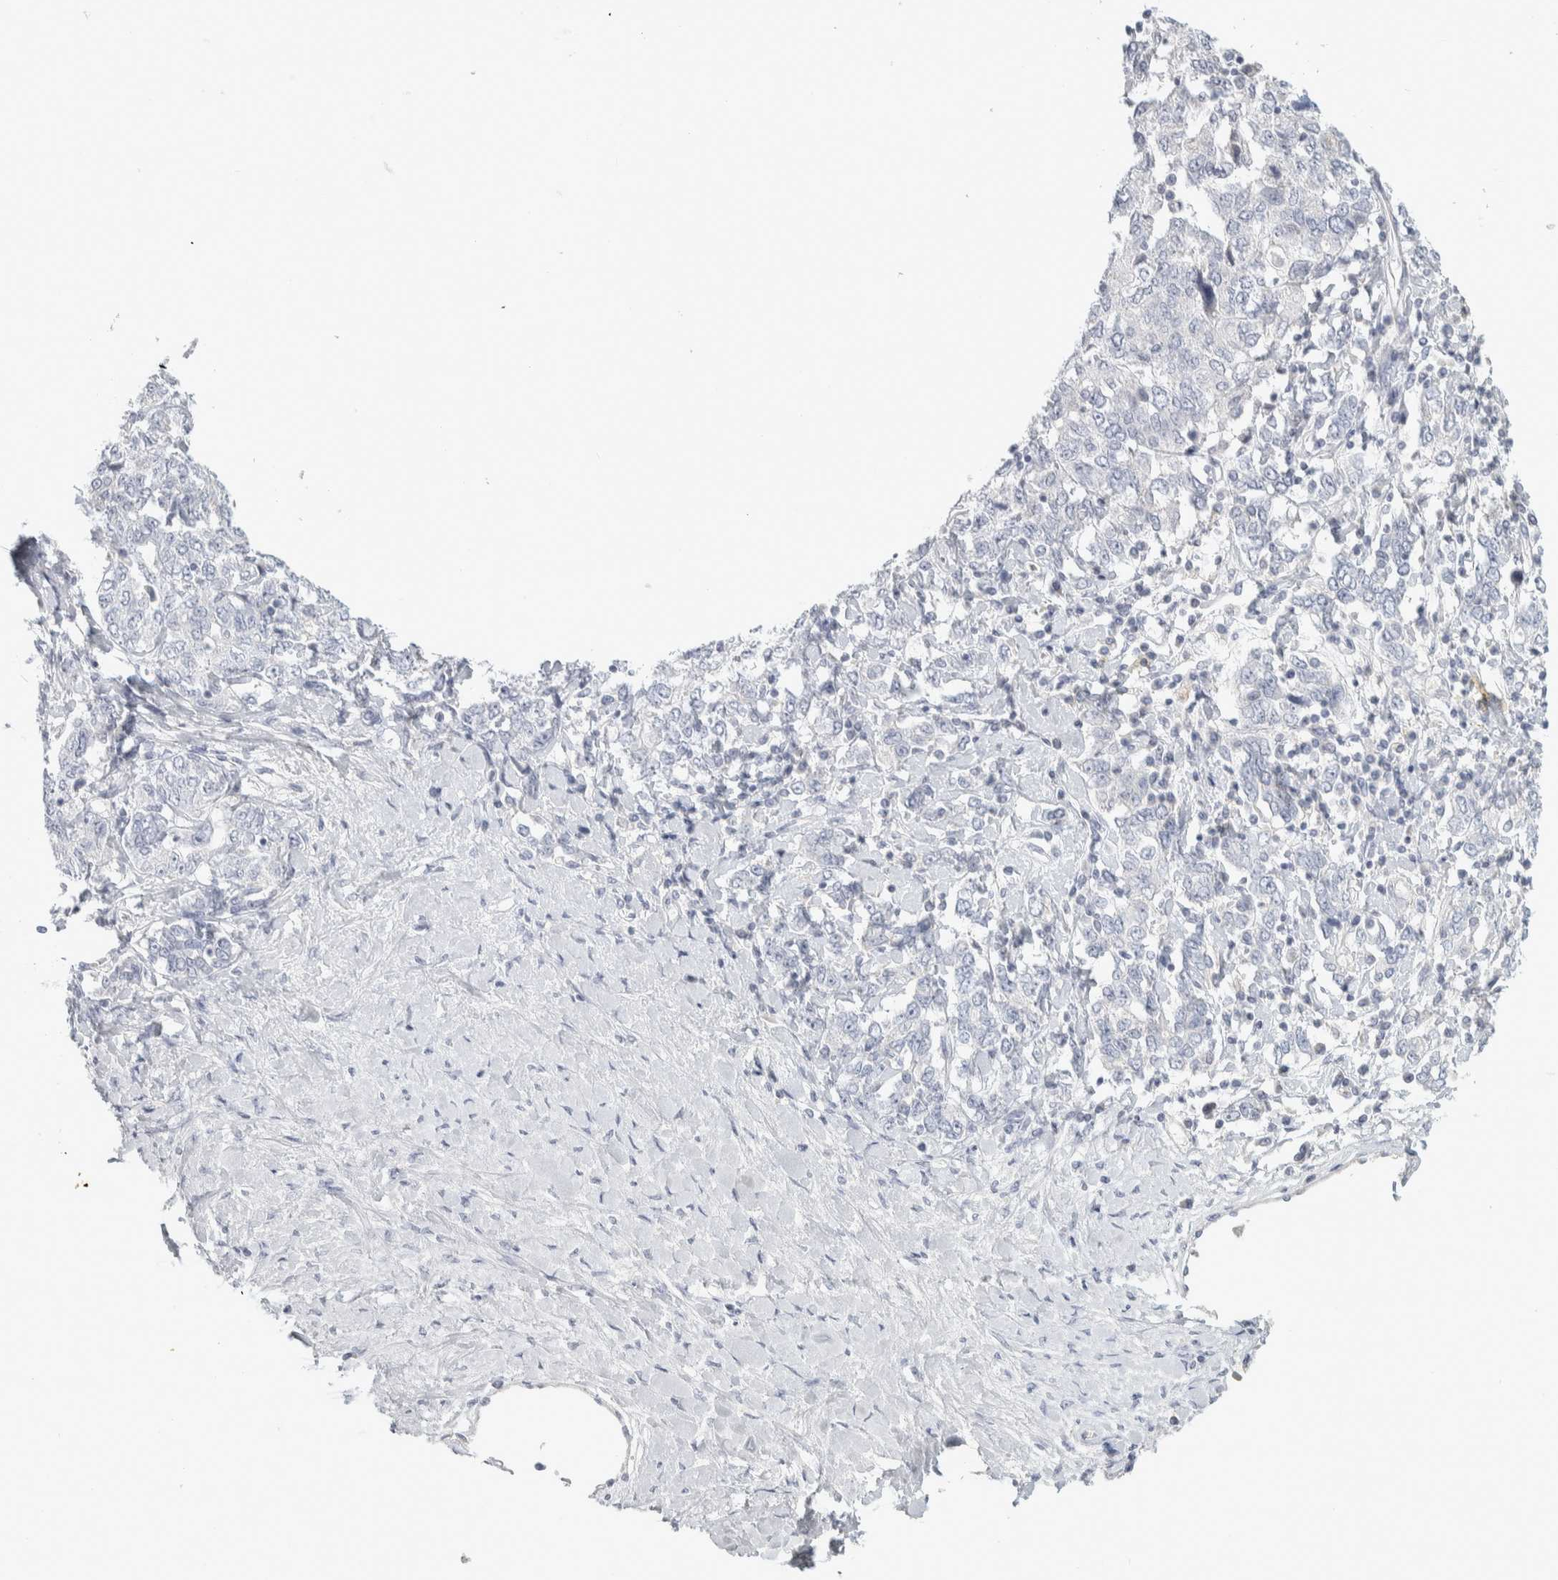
{"staining": {"intensity": "negative", "quantity": "none", "location": "none"}, "tissue": "ovarian cancer", "cell_type": "Tumor cells", "image_type": "cancer", "snomed": [{"axis": "morphology", "description": "Carcinoma, endometroid"}, {"axis": "topography", "description": "Ovary"}], "caption": "IHC of ovarian endometroid carcinoma exhibits no staining in tumor cells.", "gene": "DCXR", "patient": {"sex": "female", "age": 62}}